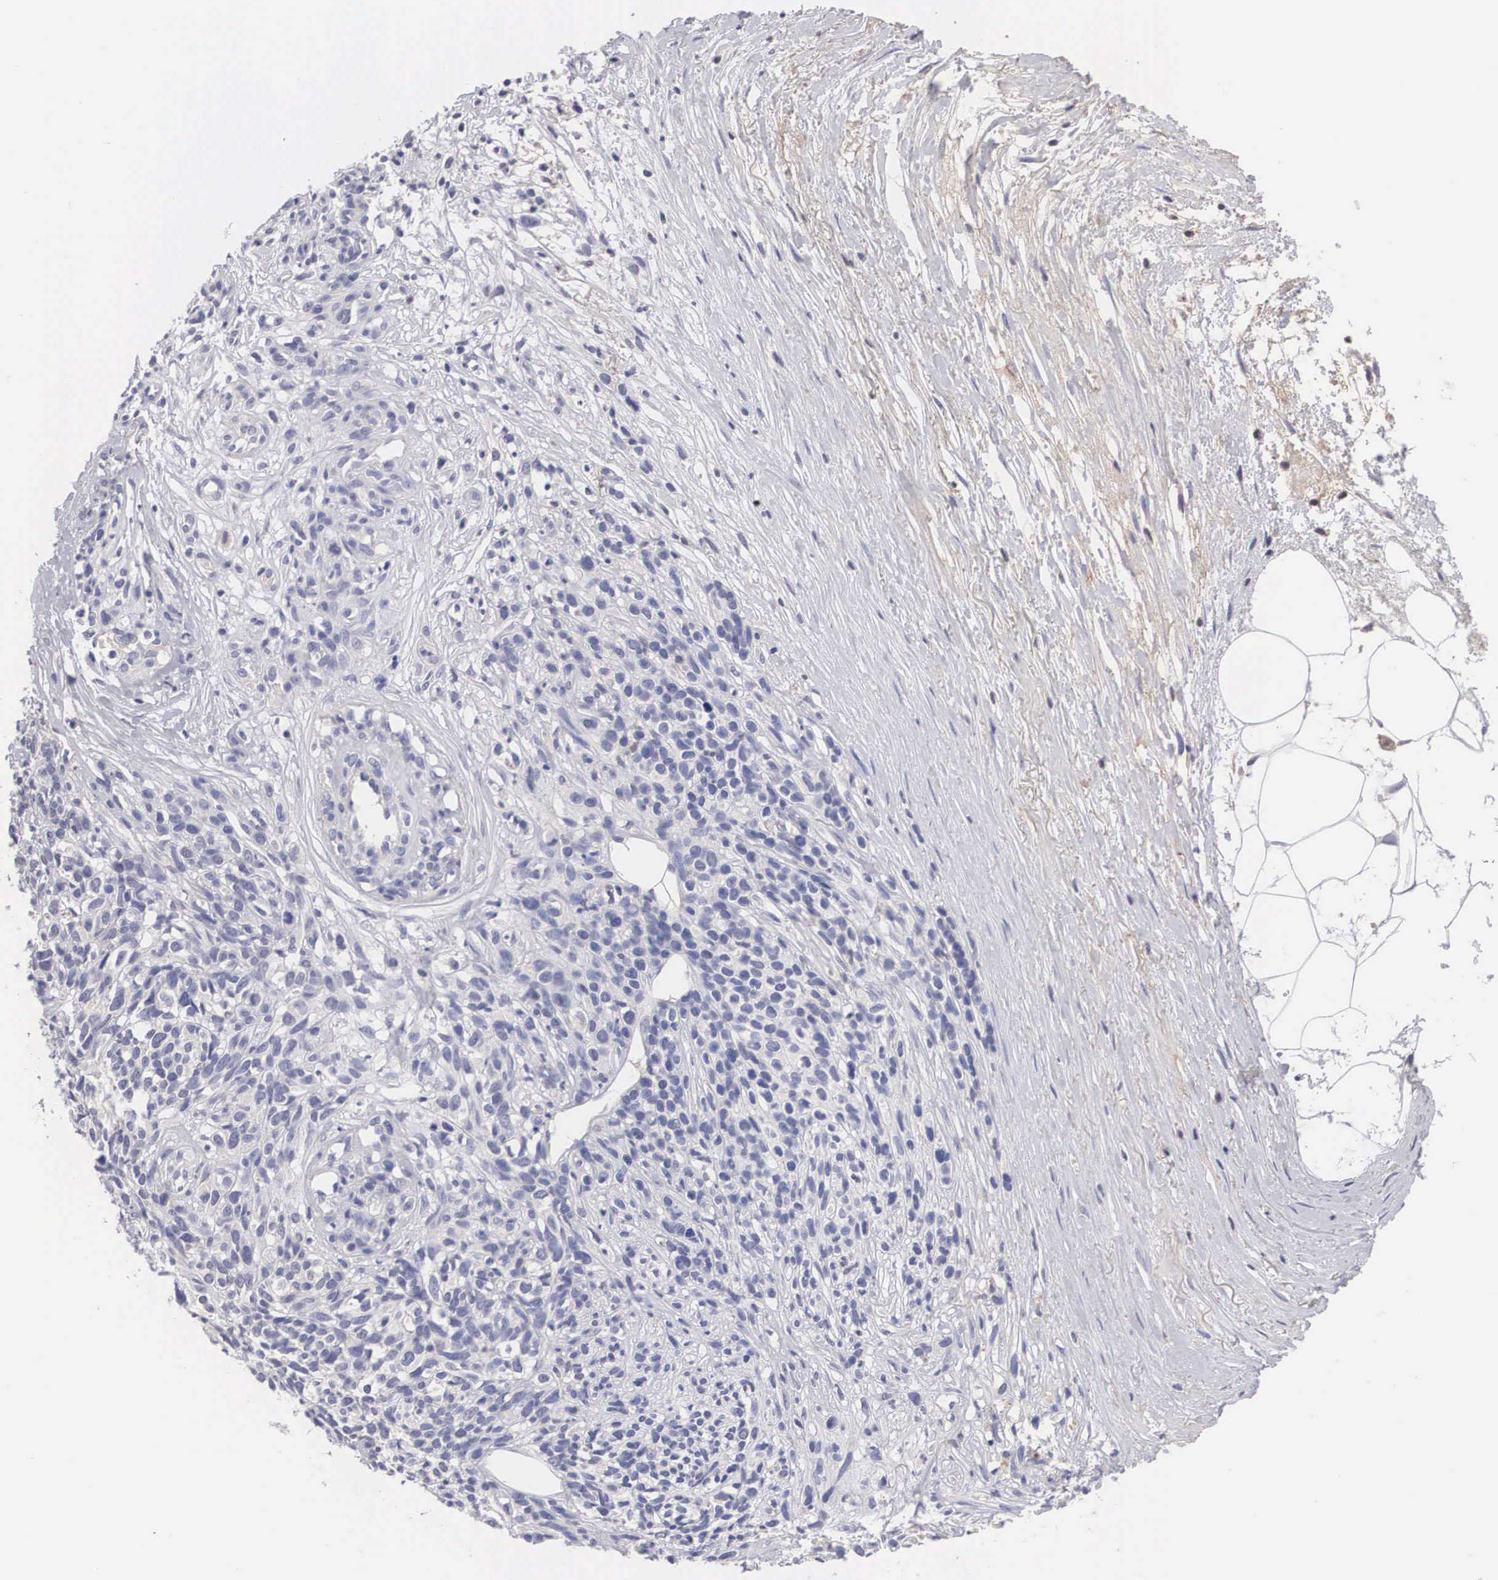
{"staining": {"intensity": "negative", "quantity": "none", "location": "none"}, "tissue": "melanoma", "cell_type": "Tumor cells", "image_type": "cancer", "snomed": [{"axis": "morphology", "description": "Malignant melanoma, NOS"}, {"axis": "topography", "description": "Skin"}], "caption": "DAB immunohistochemical staining of human melanoma reveals no significant positivity in tumor cells.", "gene": "ABHD4", "patient": {"sex": "female", "age": 85}}